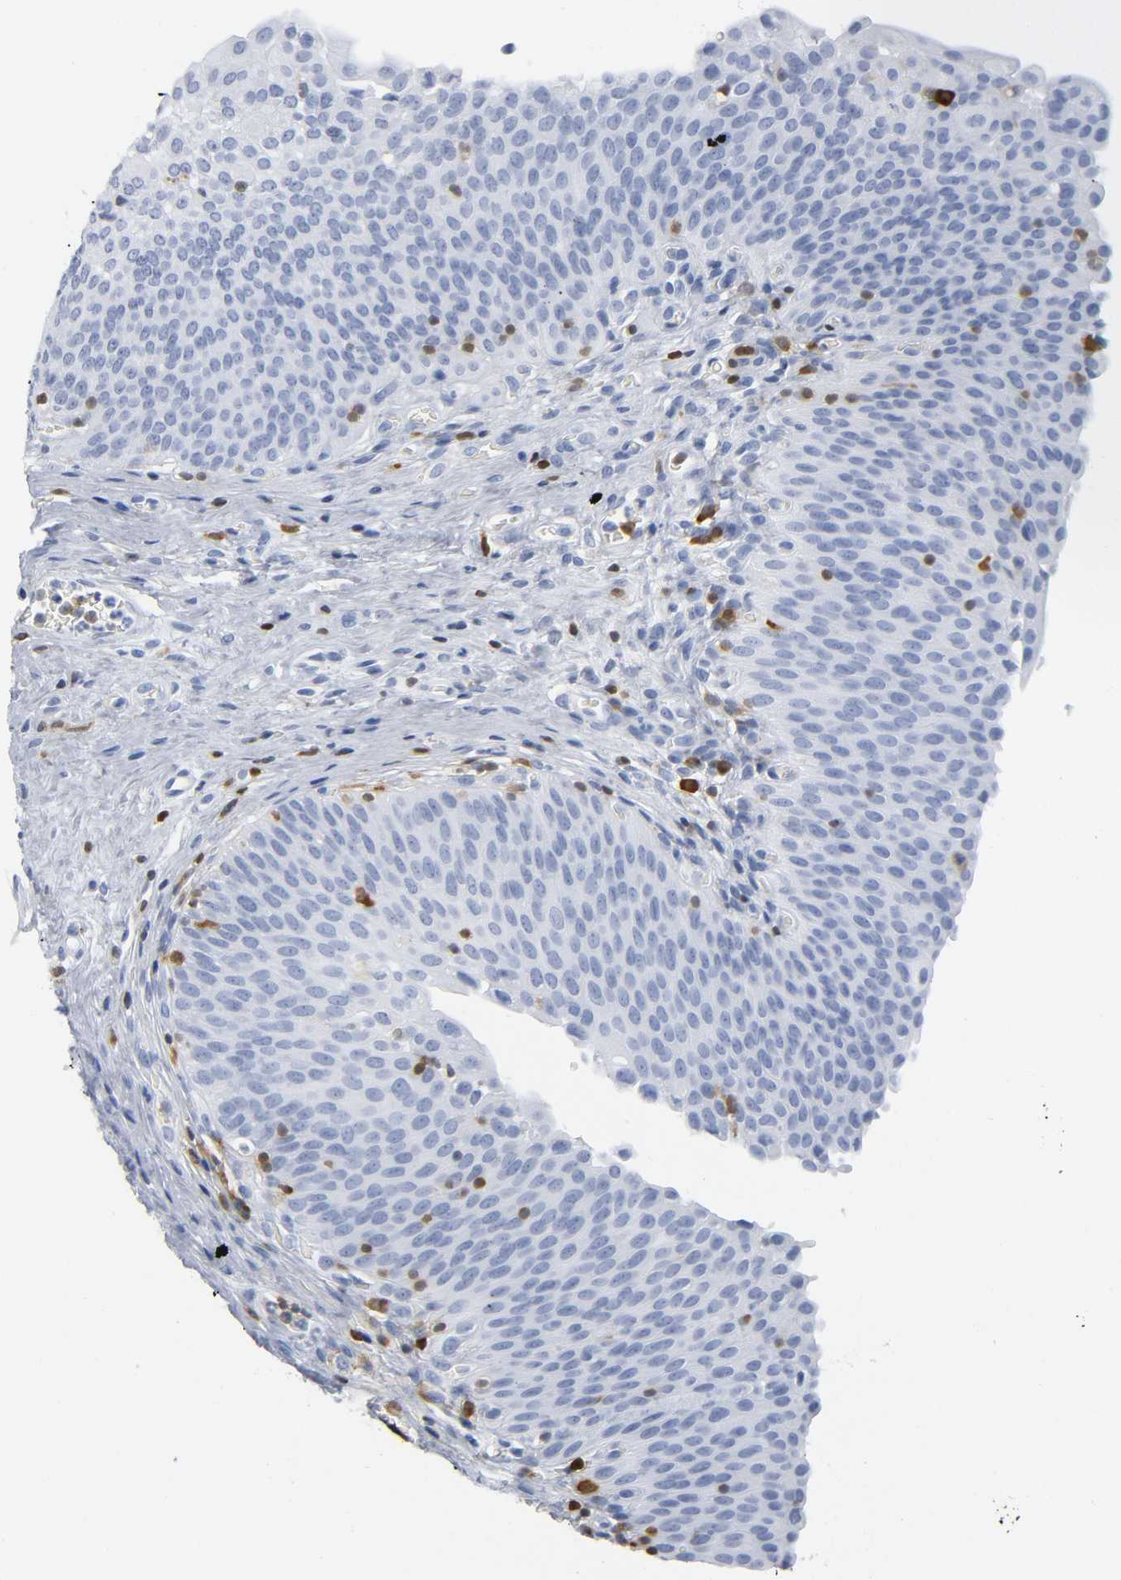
{"staining": {"intensity": "negative", "quantity": "none", "location": "none"}, "tissue": "urinary bladder", "cell_type": "Urothelial cells", "image_type": "normal", "snomed": [{"axis": "morphology", "description": "Normal tissue, NOS"}, {"axis": "morphology", "description": "Dysplasia, NOS"}, {"axis": "topography", "description": "Urinary bladder"}], "caption": "Immunohistochemistry (IHC) of unremarkable human urinary bladder reveals no expression in urothelial cells.", "gene": "DOK2", "patient": {"sex": "male", "age": 35}}